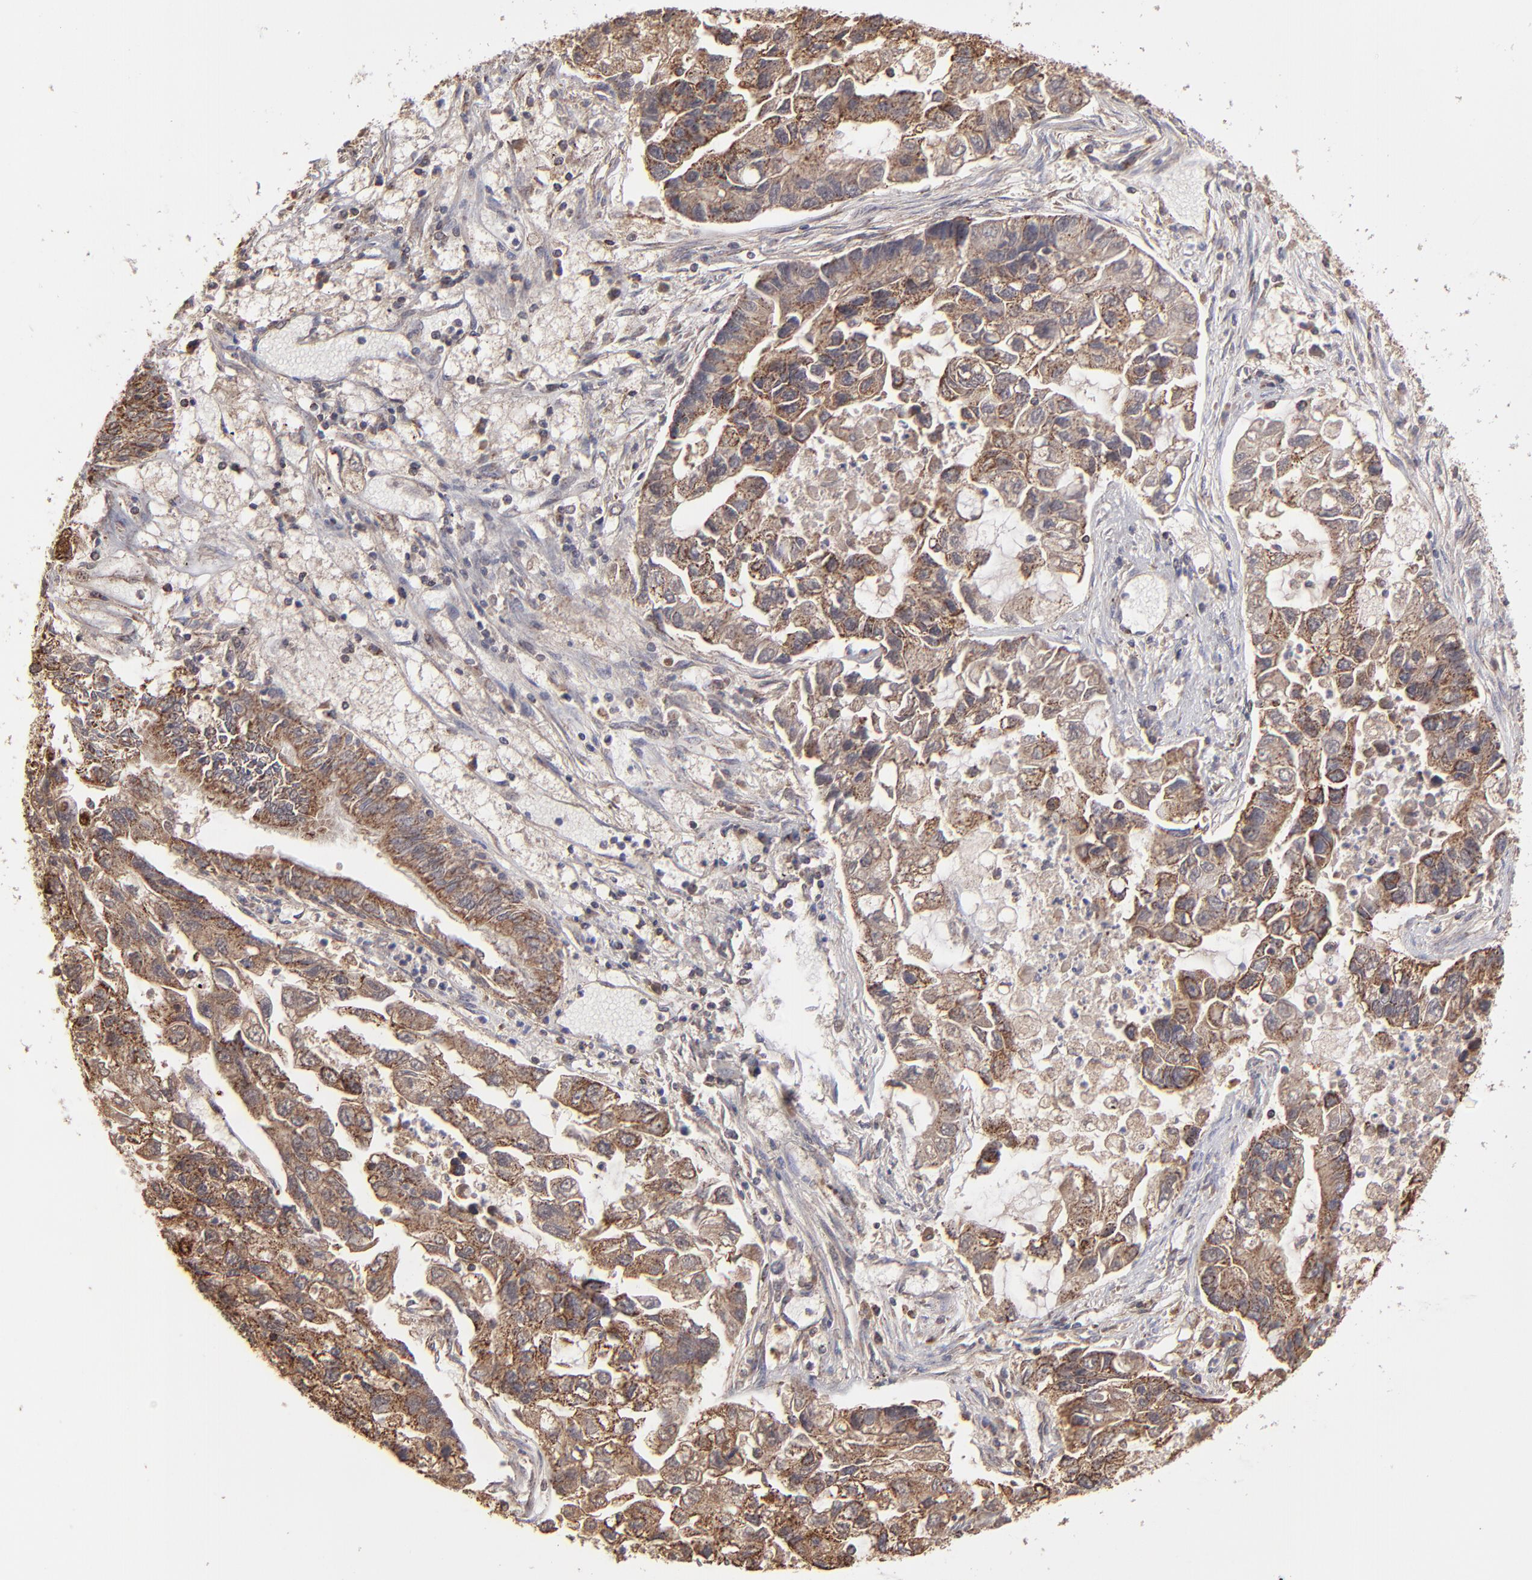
{"staining": {"intensity": "moderate", "quantity": ">75%", "location": "cytoplasmic/membranous"}, "tissue": "lung cancer", "cell_type": "Tumor cells", "image_type": "cancer", "snomed": [{"axis": "morphology", "description": "Adenocarcinoma, NOS"}, {"axis": "topography", "description": "Lung"}], "caption": "Approximately >75% of tumor cells in human lung cancer exhibit moderate cytoplasmic/membranous protein staining as visualized by brown immunohistochemical staining.", "gene": "SLC15A1", "patient": {"sex": "female", "age": 51}}